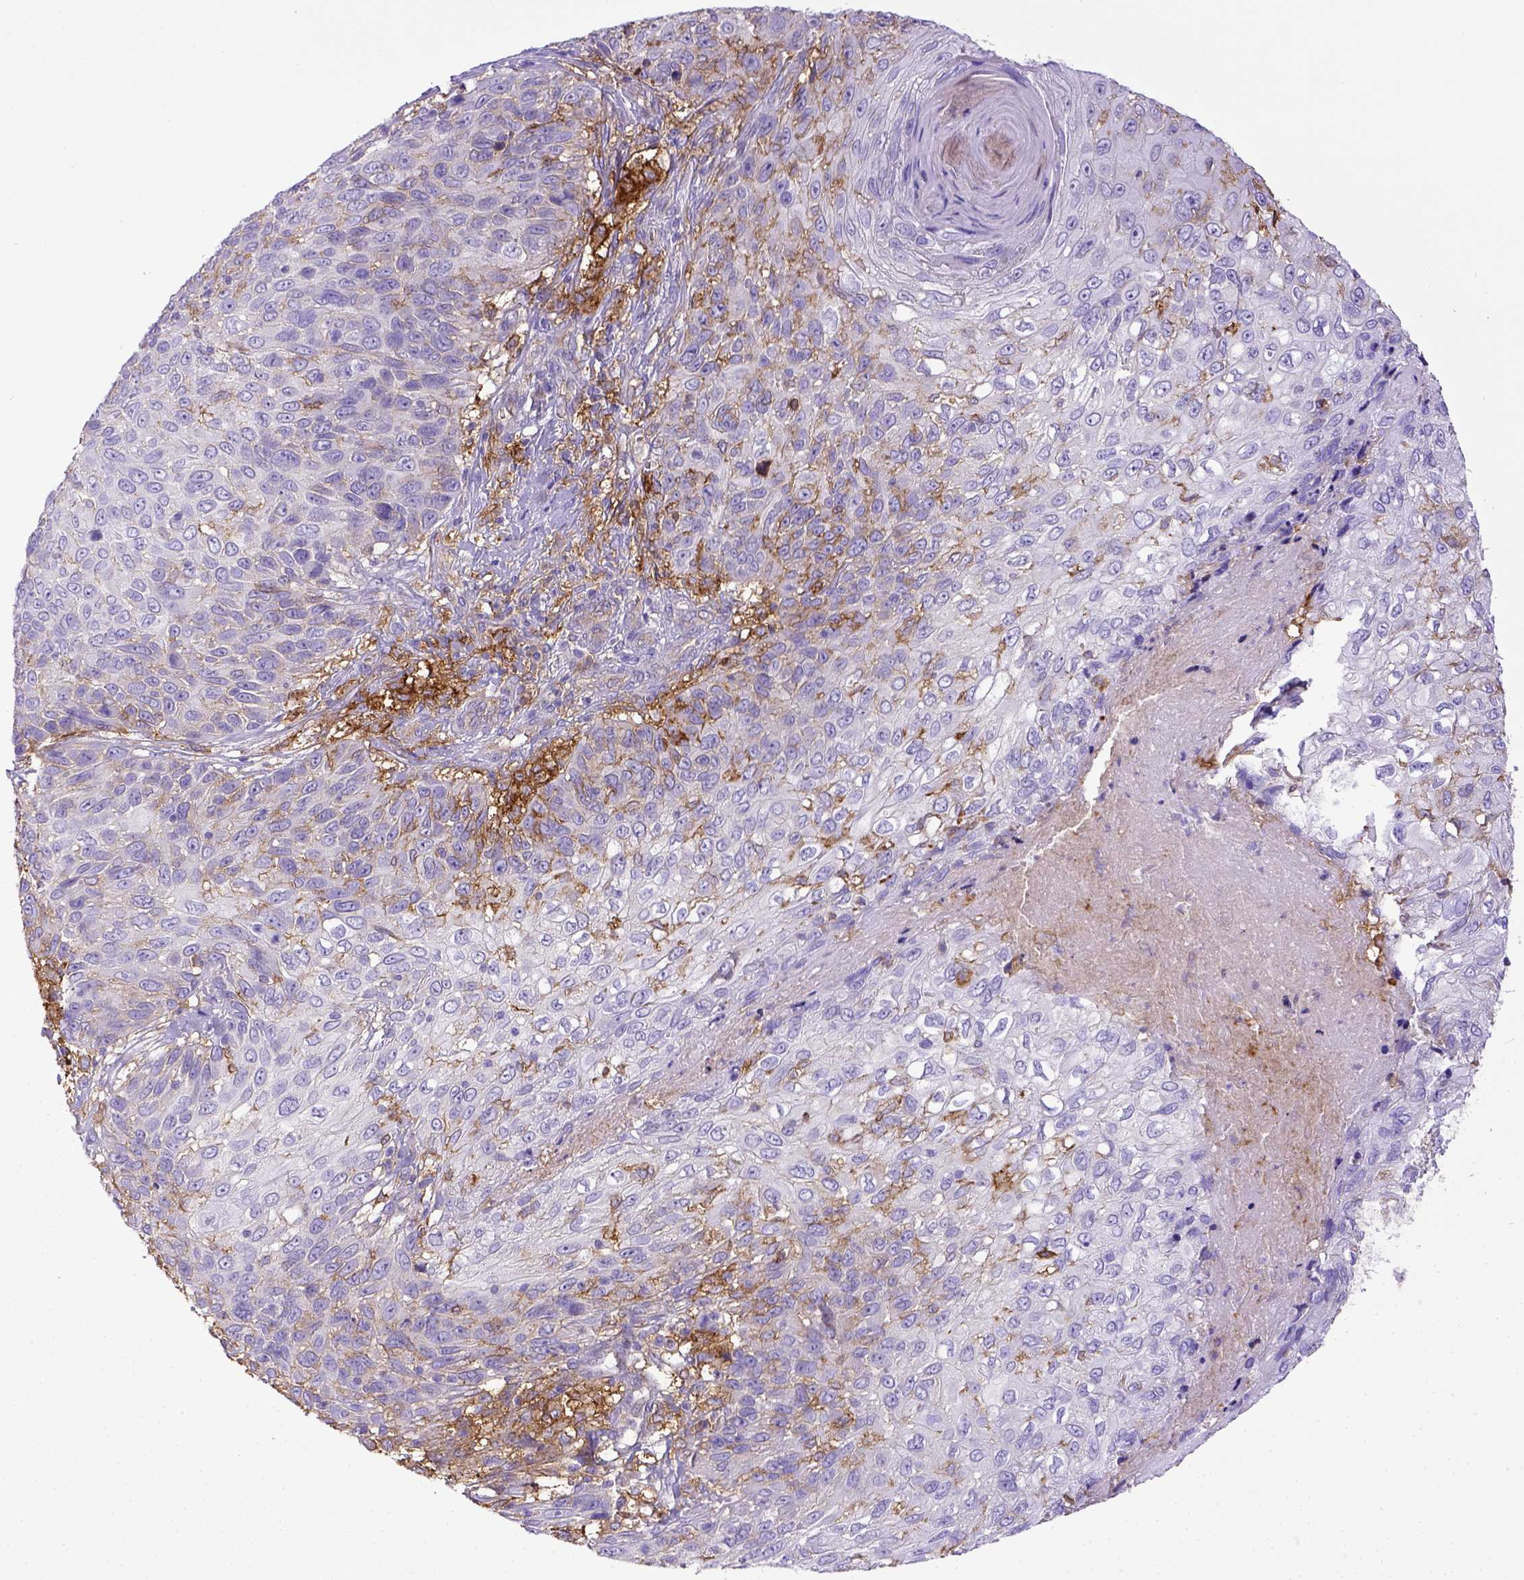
{"staining": {"intensity": "negative", "quantity": "none", "location": "none"}, "tissue": "skin cancer", "cell_type": "Tumor cells", "image_type": "cancer", "snomed": [{"axis": "morphology", "description": "Squamous cell carcinoma, NOS"}, {"axis": "topography", "description": "Skin"}], "caption": "A photomicrograph of squamous cell carcinoma (skin) stained for a protein shows no brown staining in tumor cells.", "gene": "CD40", "patient": {"sex": "male", "age": 92}}